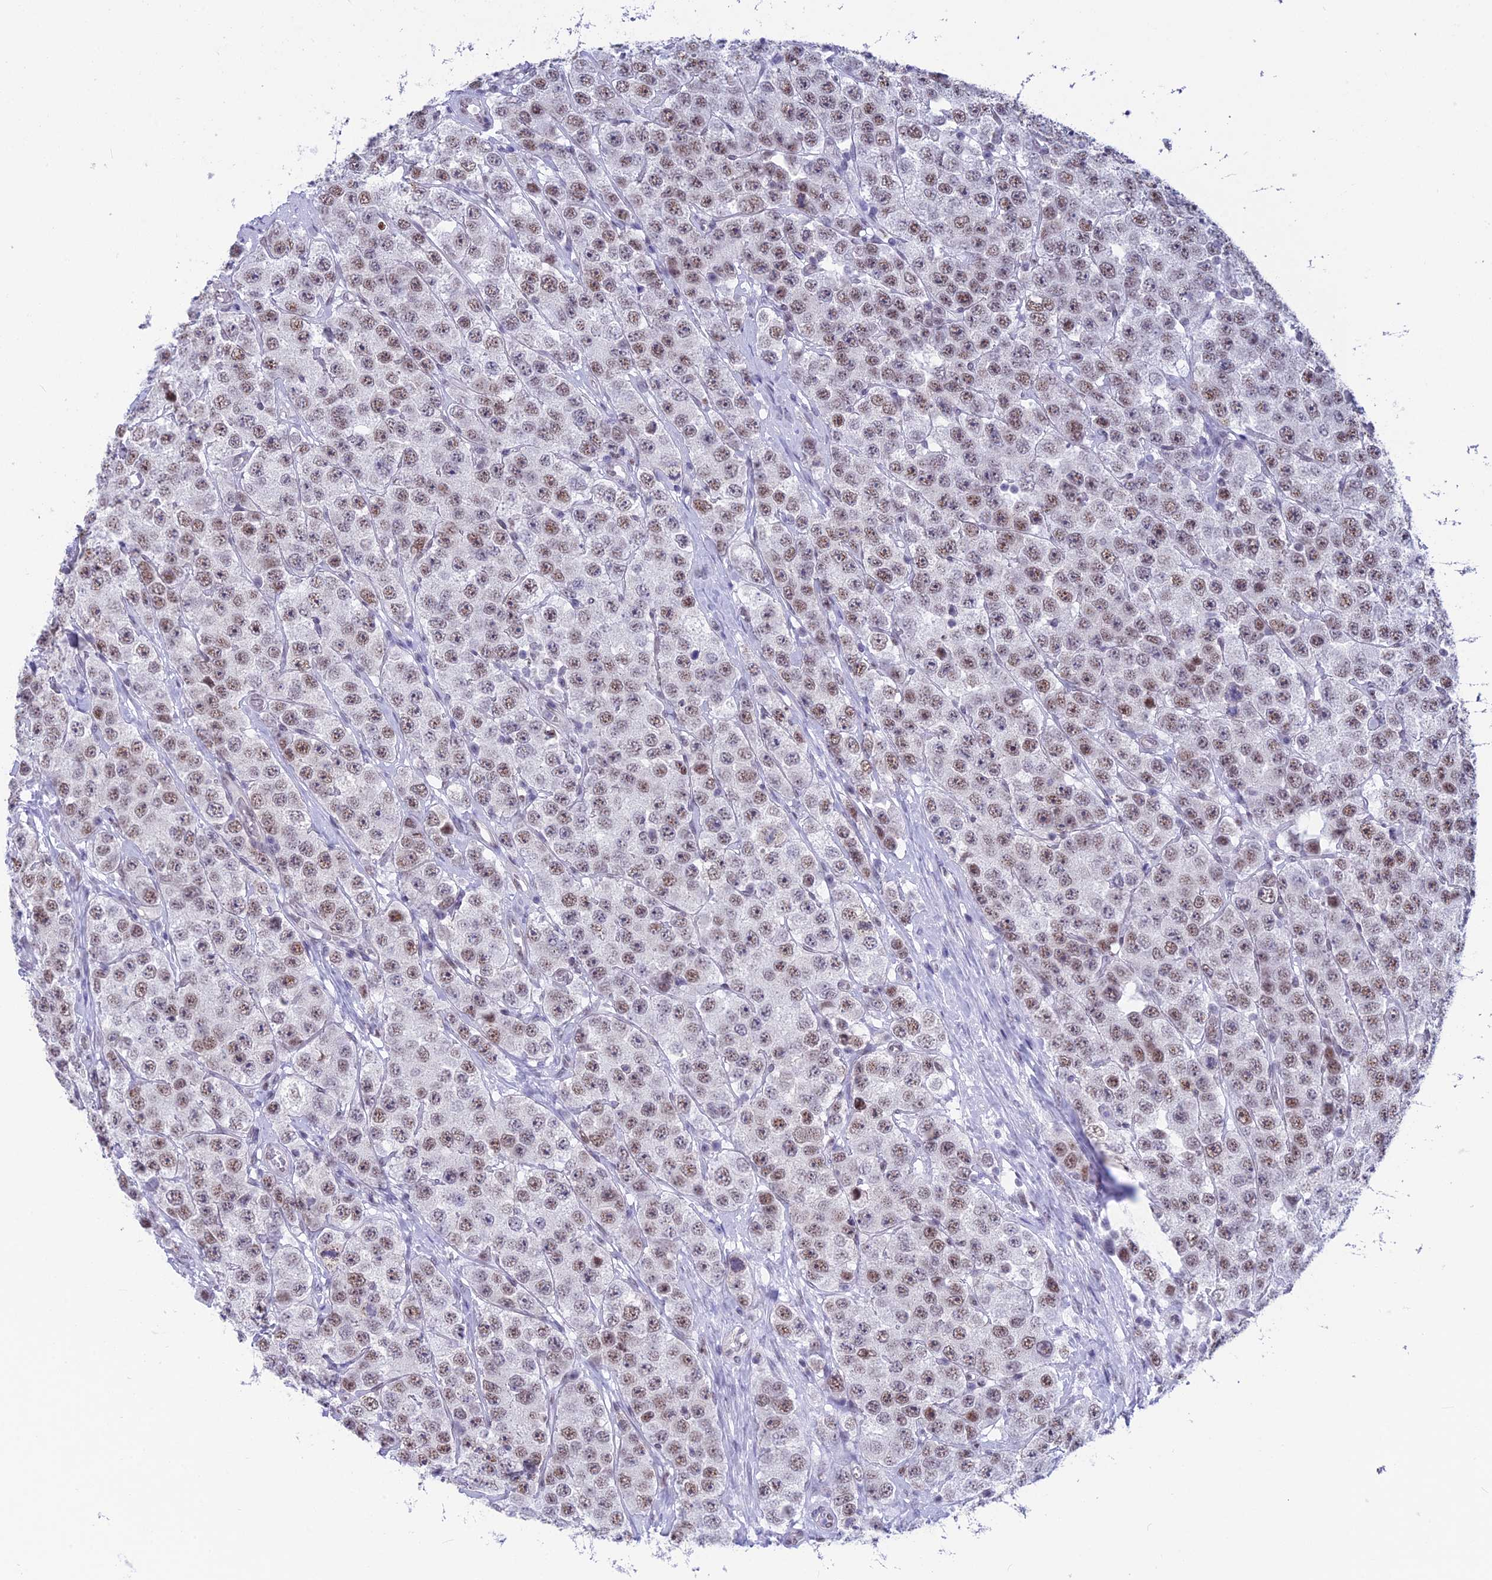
{"staining": {"intensity": "moderate", "quantity": "25%-75%", "location": "nuclear"}, "tissue": "testis cancer", "cell_type": "Tumor cells", "image_type": "cancer", "snomed": [{"axis": "morphology", "description": "Seminoma, NOS"}, {"axis": "topography", "description": "Testis"}], "caption": "Immunohistochemistry (IHC) staining of seminoma (testis), which shows medium levels of moderate nuclear staining in about 25%-75% of tumor cells indicating moderate nuclear protein staining. The staining was performed using DAB (brown) for protein detection and nuclei were counterstained in hematoxylin (blue).", "gene": "SRSF5", "patient": {"sex": "male", "age": 28}}